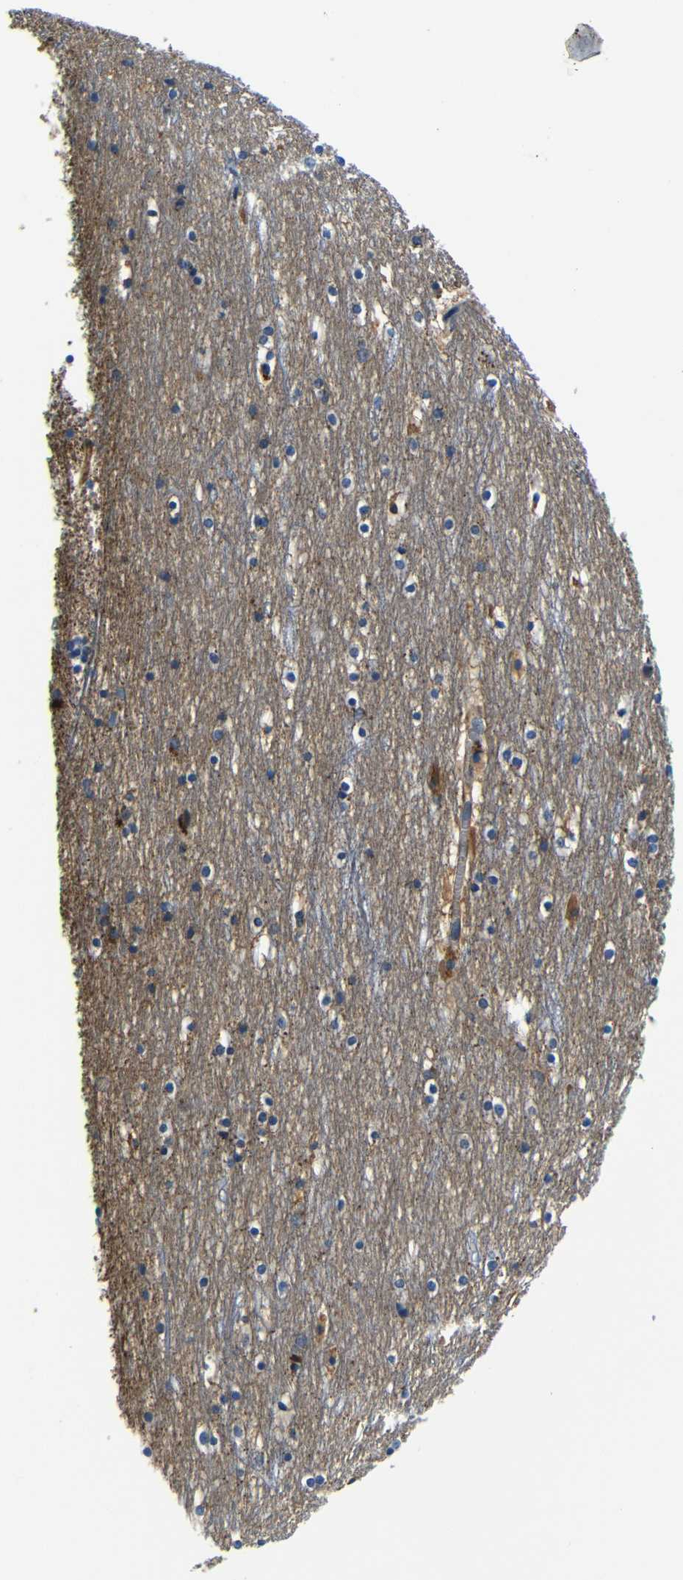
{"staining": {"intensity": "negative", "quantity": "none", "location": "none"}, "tissue": "cerebral cortex", "cell_type": "Endothelial cells", "image_type": "normal", "snomed": [{"axis": "morphology", "description": "Normal tissue, NOS"}, {"axis": "topography", "description": "Cerebral cortex"}], "caption": "This histopathology image is of benign cerebral cortex stained with immunohistochemistry to label a protein in brown with the nuclei are counter-stained blue. There is no expression in endothelial cells.", "gene": "GIMAP2", "patient": {"sex": "male", "age": 45}}